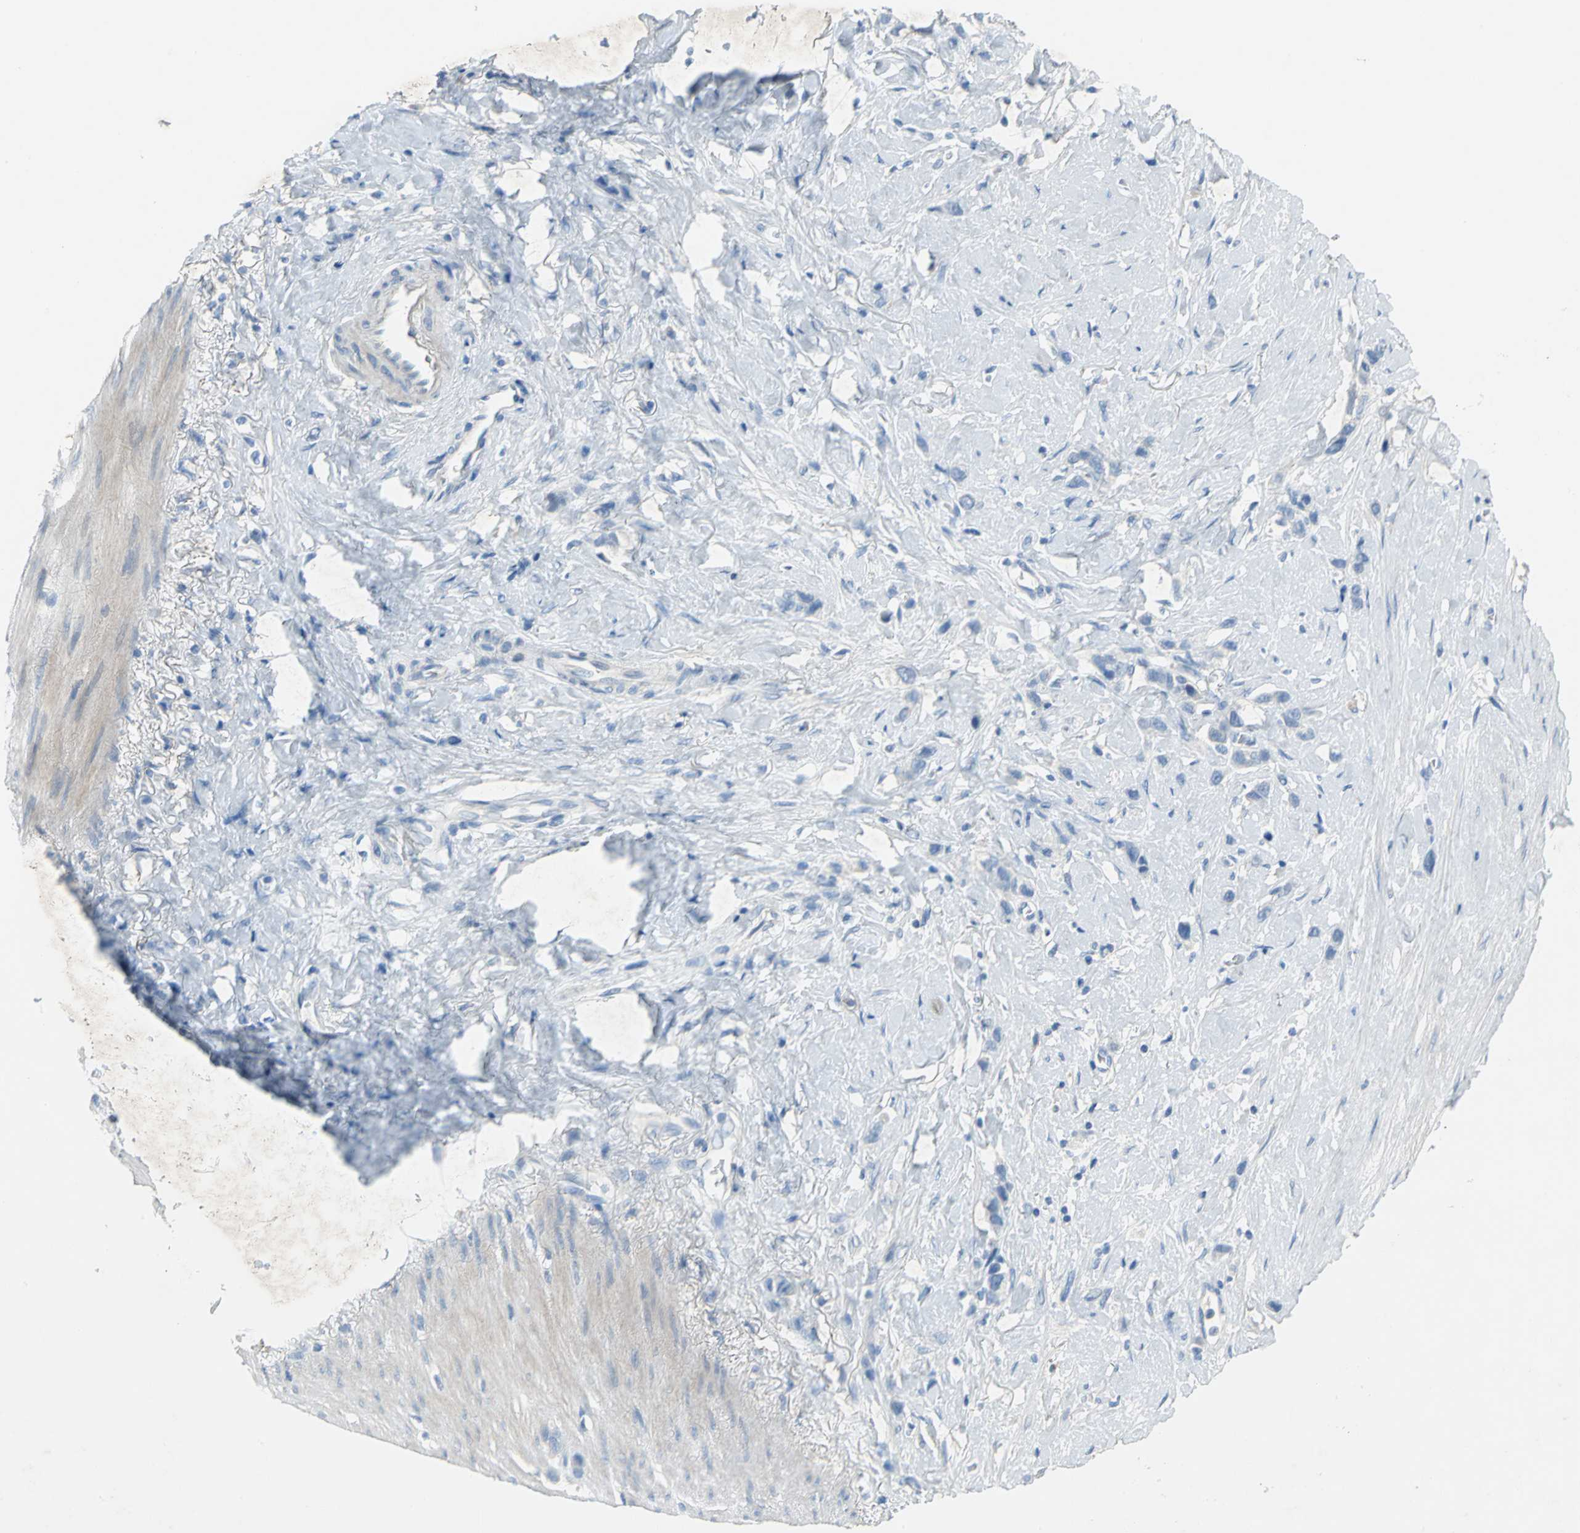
{"staining": {"intensity": "negative", "quantity": "none", "location": "none"}, "tissue": "stomach cancer", "cell_type": "Tumor cells", "image_type": "cancer", "snomed": [{"axis": "morphology", "description": "Normal tissue, NOS"}, {"axis": "morphology", "description": "Adenocarcinoma, NOS"}, {"axis": "morphology", "description": "Adenocarcinoma, High grade"}, {"axis": "topography", "description": "Stomach, upper"}, {"axis": "topography", "description": "Stomach"}], "caption": "The micrograph shows no significant positivity in tumor cells of stomach cancer. The staining is performed using DAB brown chromogen with nuclei counter-stained in using hematoxylin.", "gene": "PTGDS", "patient": {"sex": "female", "age": 65}}